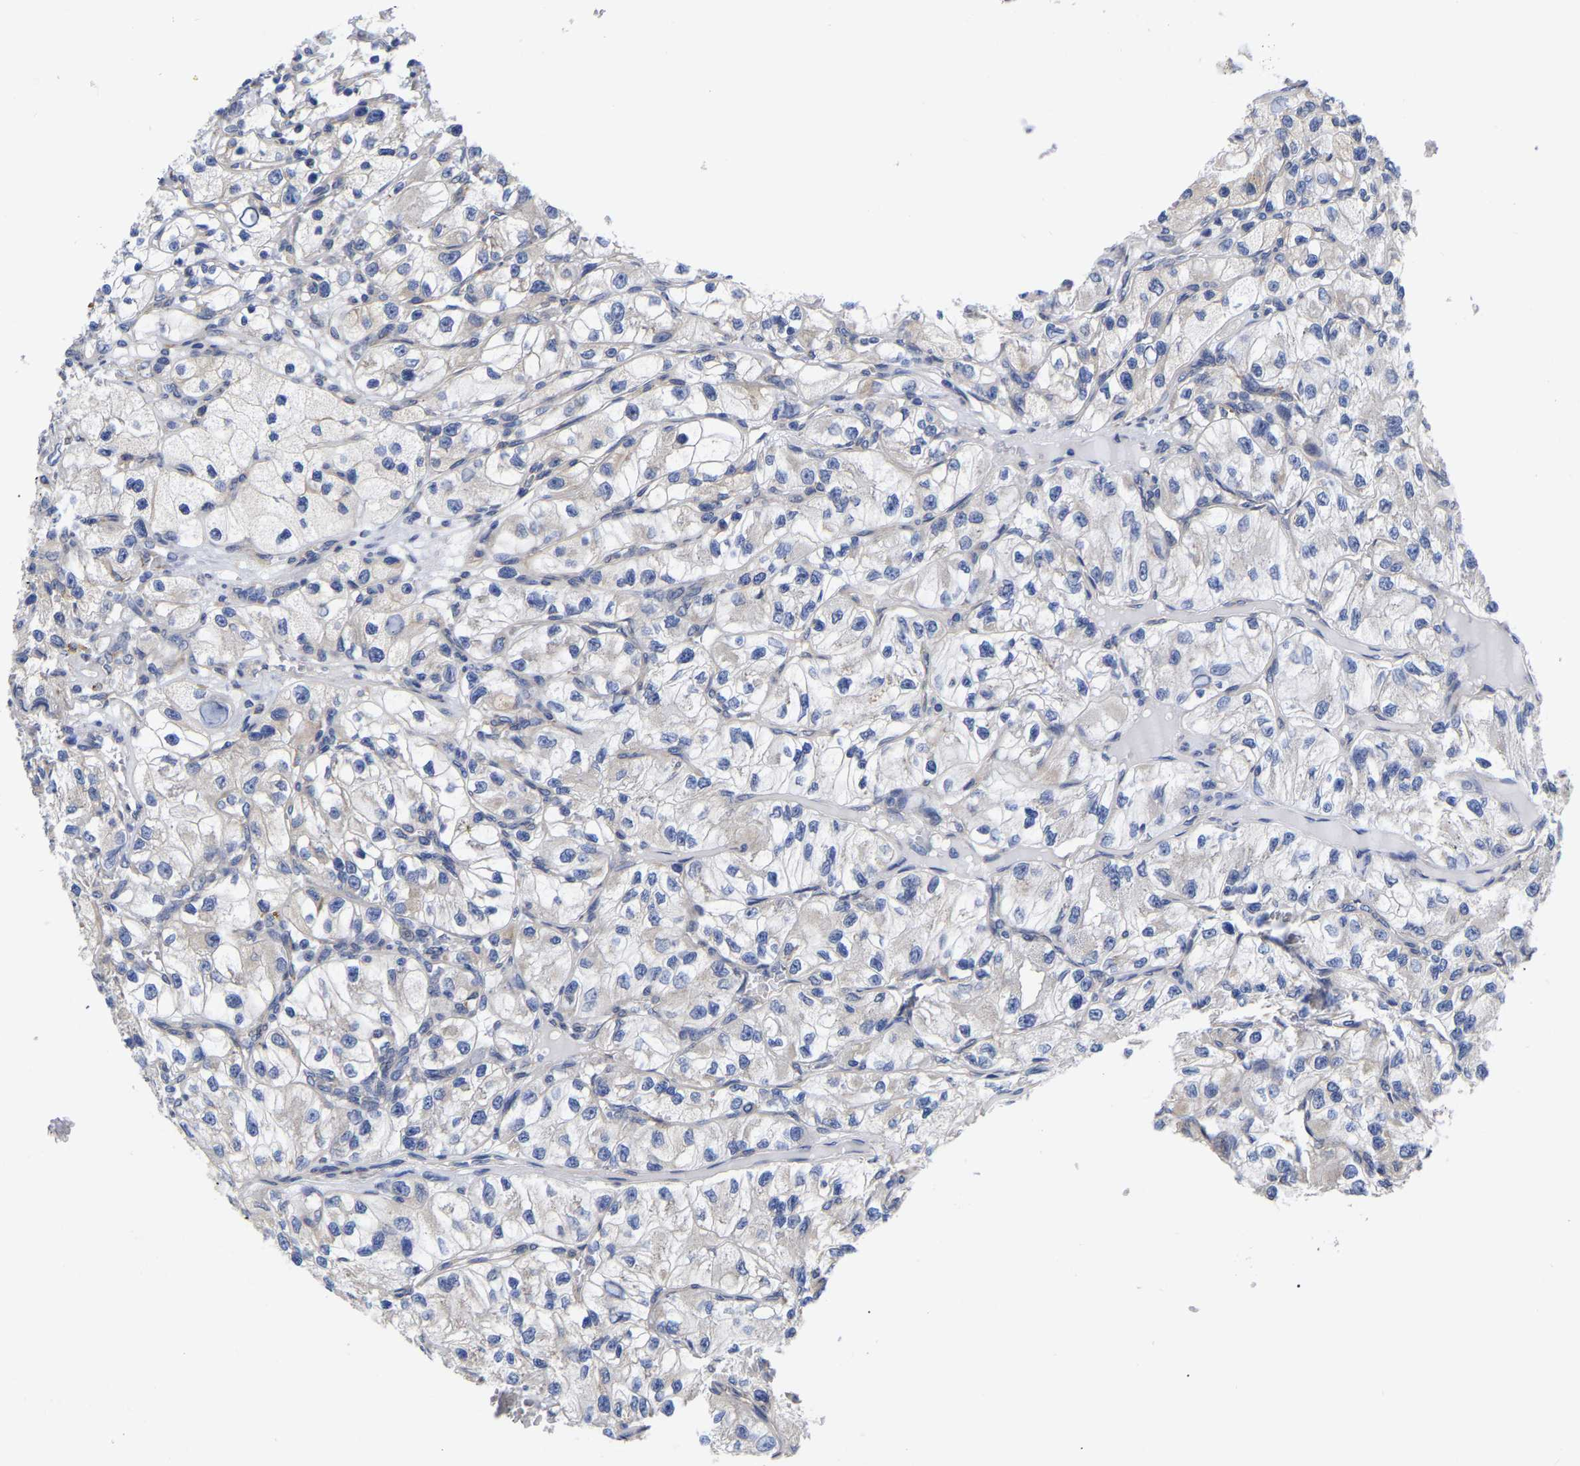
{"staining": {"intensity": "negative", "quantity": "none", "location": "none"}, "tissue": "renal cancer", "cell_type": "Tumor cells", "image_type": "cancer", "snomed": [{"axis": "morphology", "description": "Adenocarcinoma, NOS"}, {"axis": "topography", "description": "Kidney"}], "caption": "Renal cancer (adenocarcinoma) was stained to show a protein in brown. There is no significant positivity in tumor cells.", "gene": "CFAP298", "patient": {"sex": "female", "age": 57}}